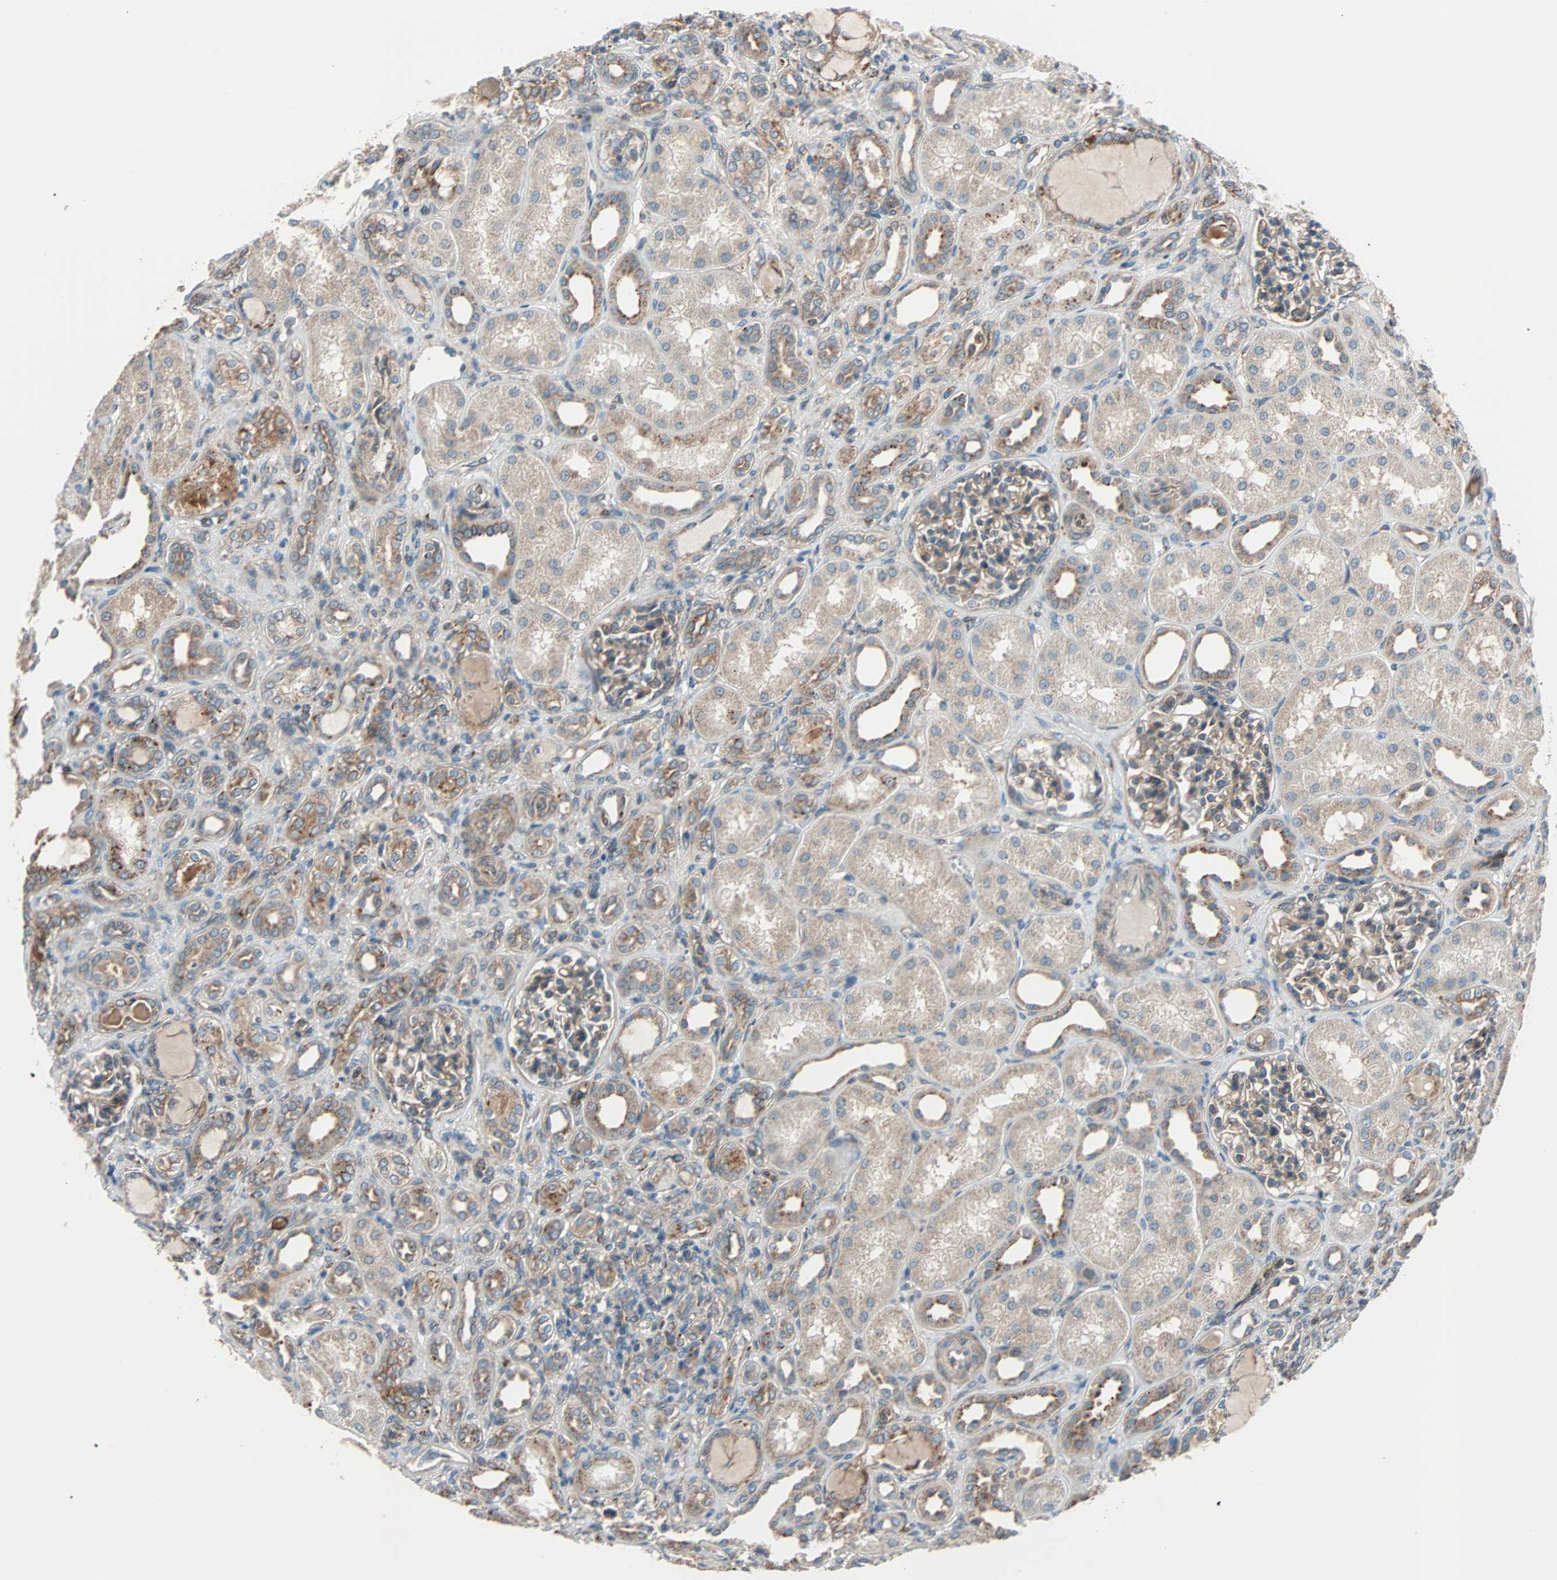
{"staining": {"intensity": "moderate", "quantity": ">75%", "location": "cytoplasmic/membranous"}, "tissue": "kidney", "cell_type": "Cells in glomeruli", "image_type": "normal", "snomed": [{"axis": "morphology", "description": "Normal tissue, NOS"}, {"axis": "topography", "description": "Kidney"}], "caption": "Immunohistochemical staining of normal kidney demonstrates >75% levels of moderate cytoplasmic/membranous protein positivity in about >75% of cells in glomeruli.", "gene": "PHYH", "patient": {"sex": "male", "age": 7}}